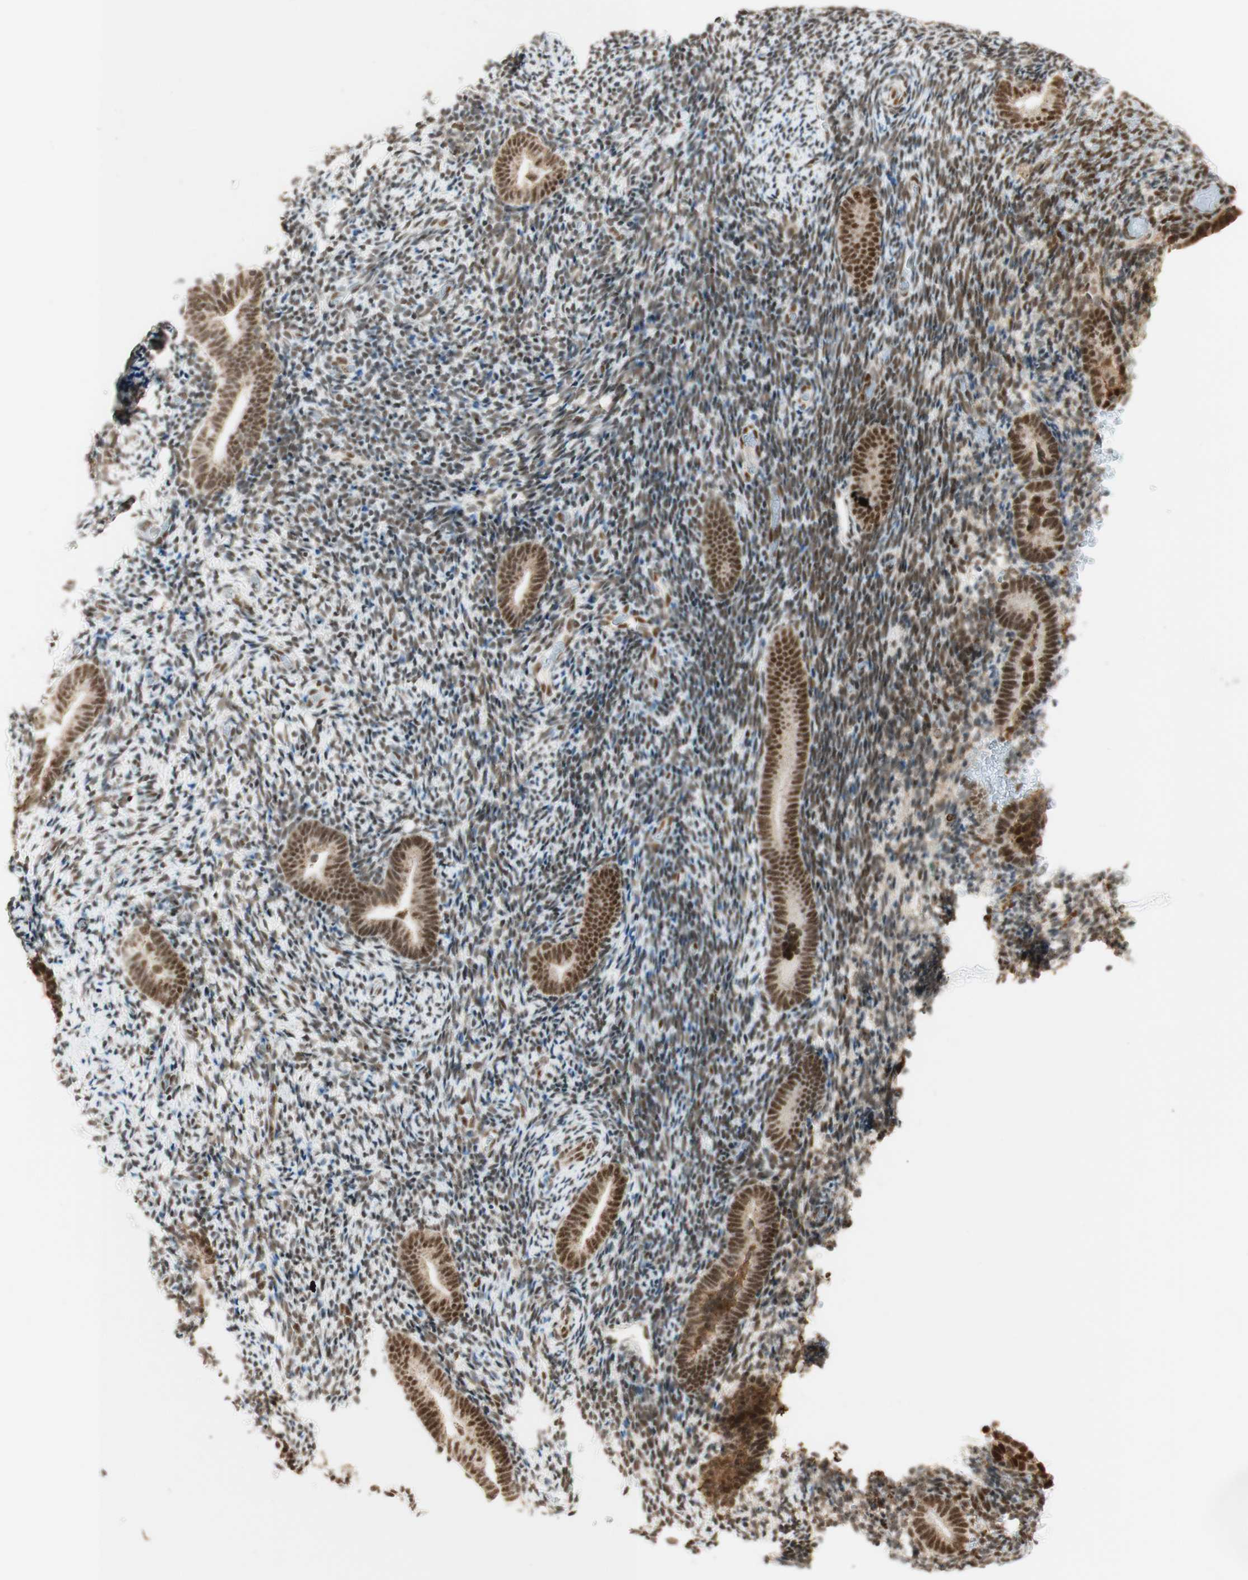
{"staining": {"intensity": "moderate", "quantity": "25%-75%", "location": "nuclear"}, "tissue": "endometrium", "cell_type": "Cells in endometrial stroma", "image_type": "normal", "snomed": [{"axis": "morphology", "description": "Normal tissue, NOS"}, {"axis": "topography", "description": "Endometrium"}], "caption": "Endometrium stained for a protein shows moderate nuclear positivity in cells in endometrial stroma. (DAB (3,3'-diaminobenzidine) = brown stain, brightfield microscopy at high magnification).", "gene": "ZNF782", "patient": {"sex": "female", "age": 51}}